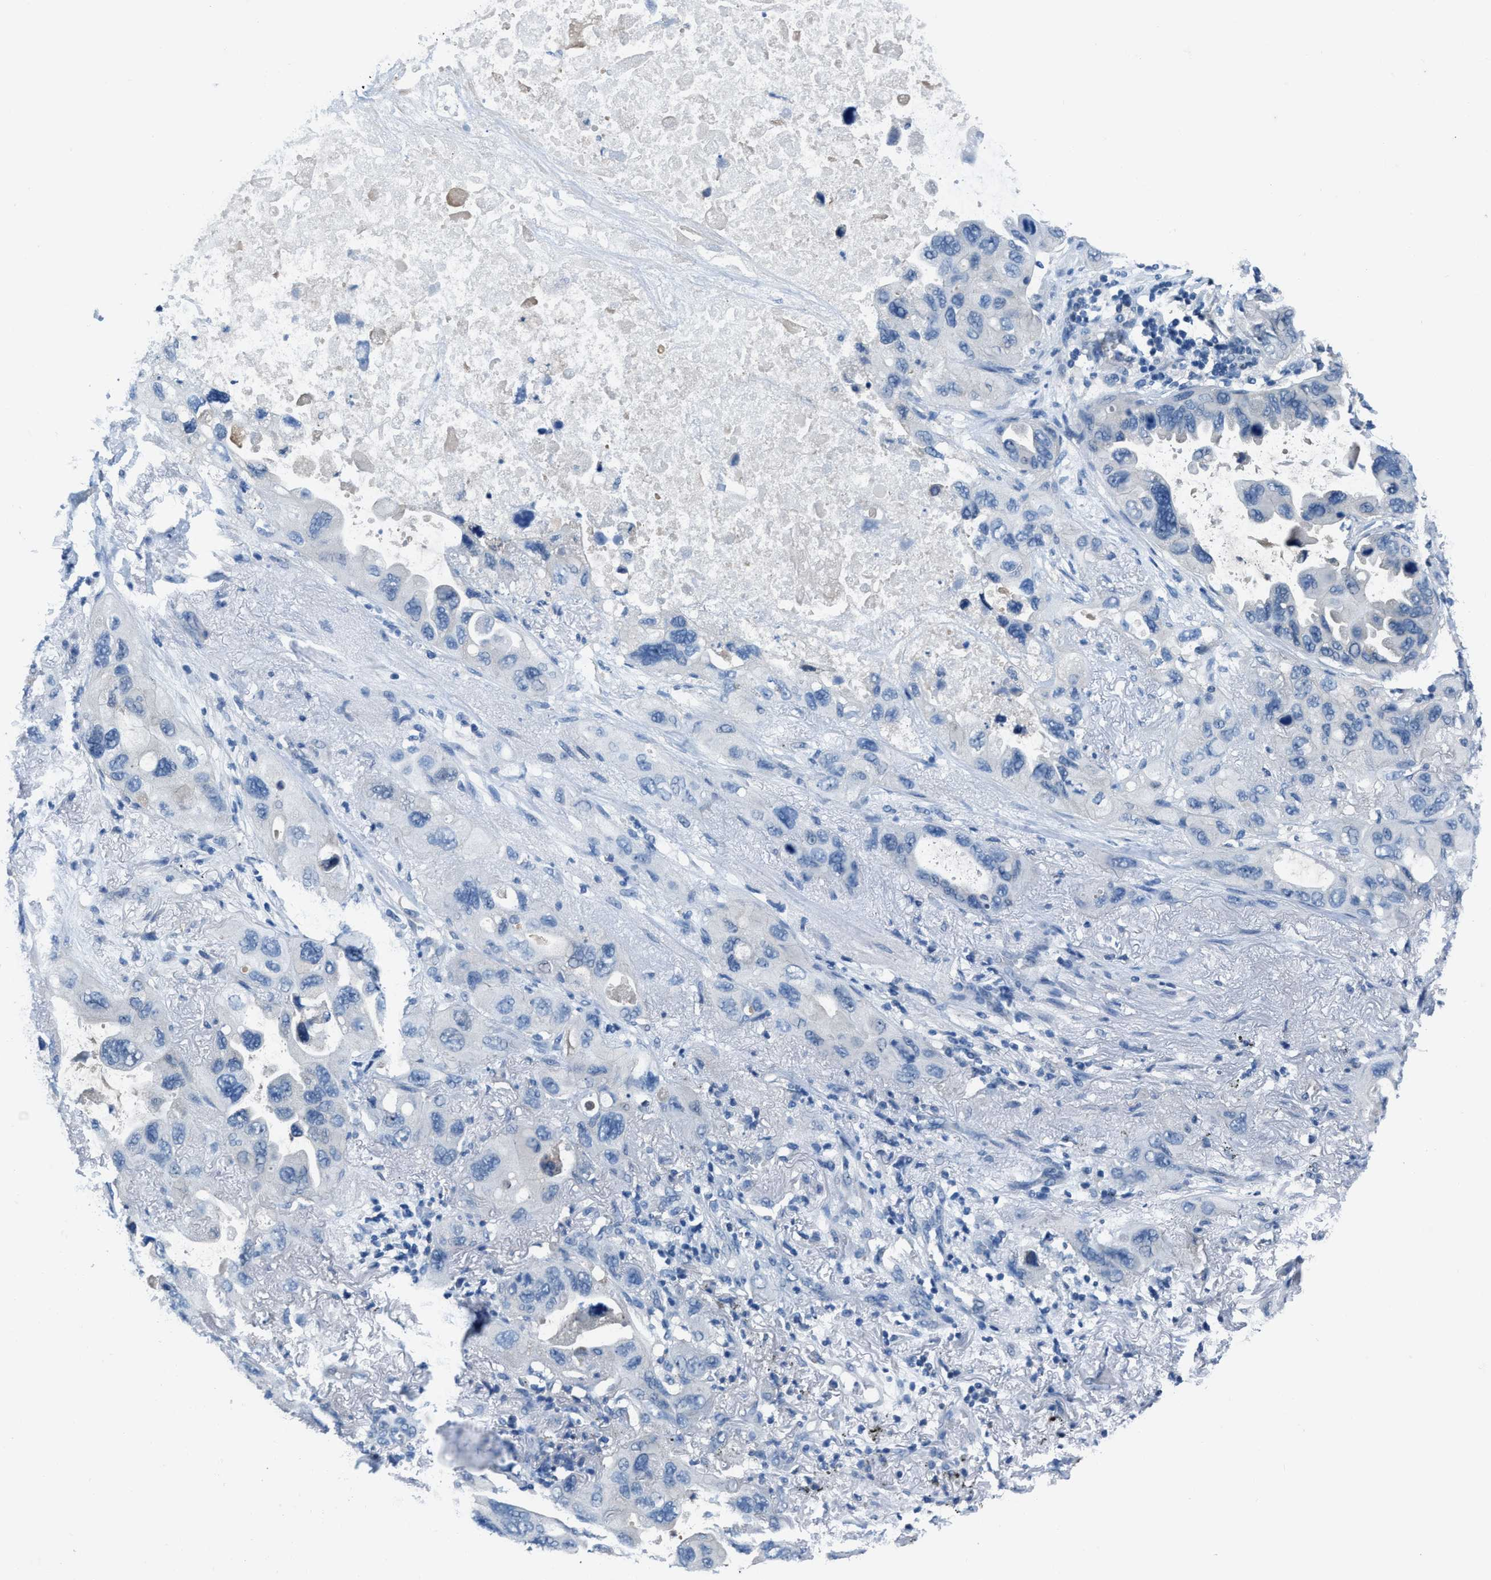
{"staining": {"intensity": "negative", "quantity": "none", "location": "none"}, "tissue": "lung cancer", "cell_type": "Tumor cells", "image_type": "cancer", "snomed": [{"axis": "morphology", "description": "Squamous cell carcinoma, NOS"}, {"axis": "topography", "description": "Lung"}], "caption": "This micrograph is of squamous cell carcinoma (lung) stained with immunohistochemistry to label a protein in brown with the nuclei are counter-stained blue. There is no staining in tumor cells.", "gene": "NUDT5", "patient": {"sex": "female", "age": 73}}